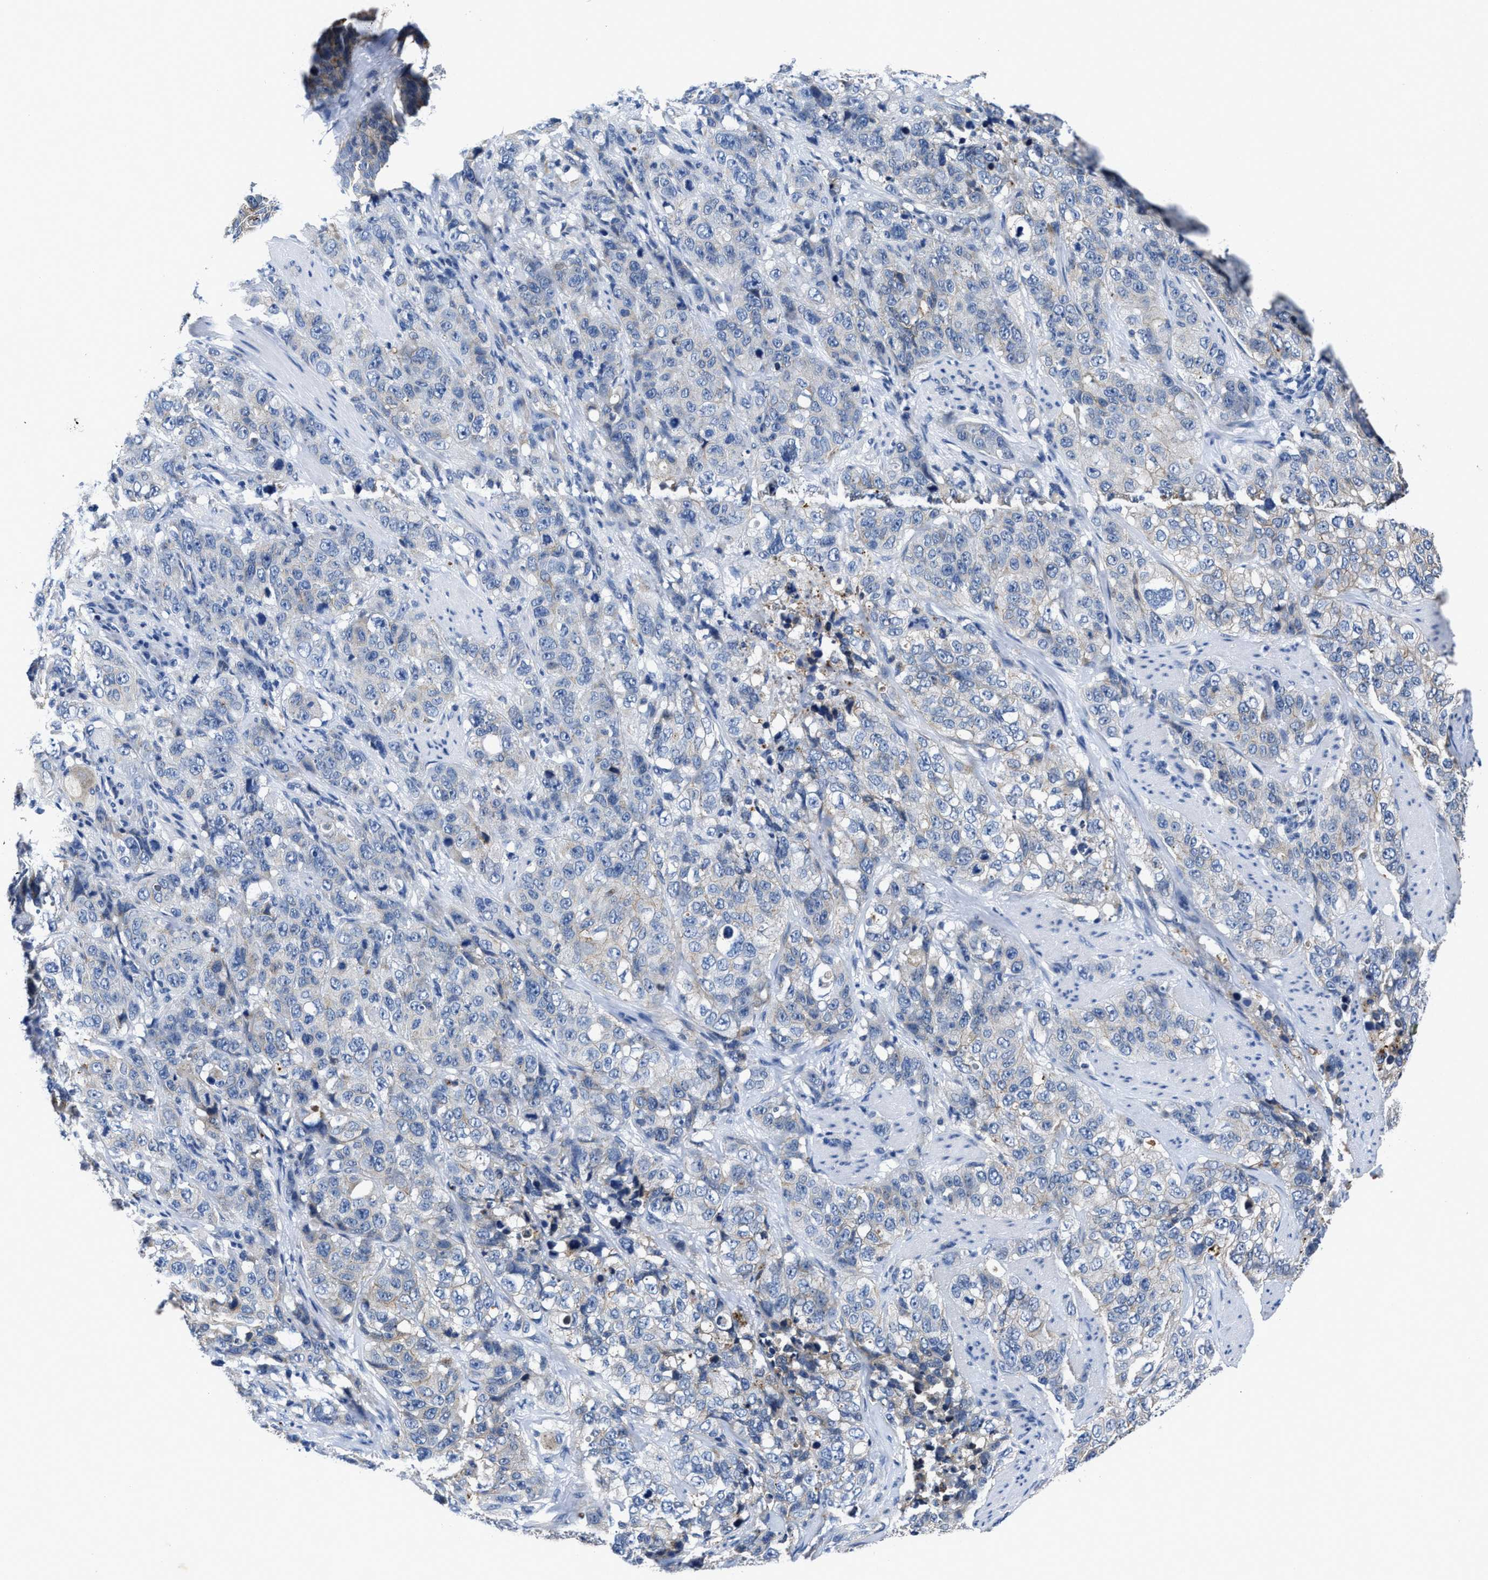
{"staining": {"intensity": "negative", "quantity": "none", "location": "none"}, "tissue": "stomach cancer", "cell_type": "Tumor cells", "image_type": "cancer", "snomed": [{"axis": "morphology", "description": "Adenocarcinoma, NOS"}, {"axis": "topography", "description": "Stomach"}], "caption": "This is a micrograph of immunohistochemistry (IHC) staining of stomach adenocarcinoma, which shows no staining in tumor cells. (DAB (3,3'-diaminobenzidine) immunohistochemistry (IHC) with hematoxylin counter stain).", "gene": "GHITM", "patient": {"sex": "male", "age": 48}}